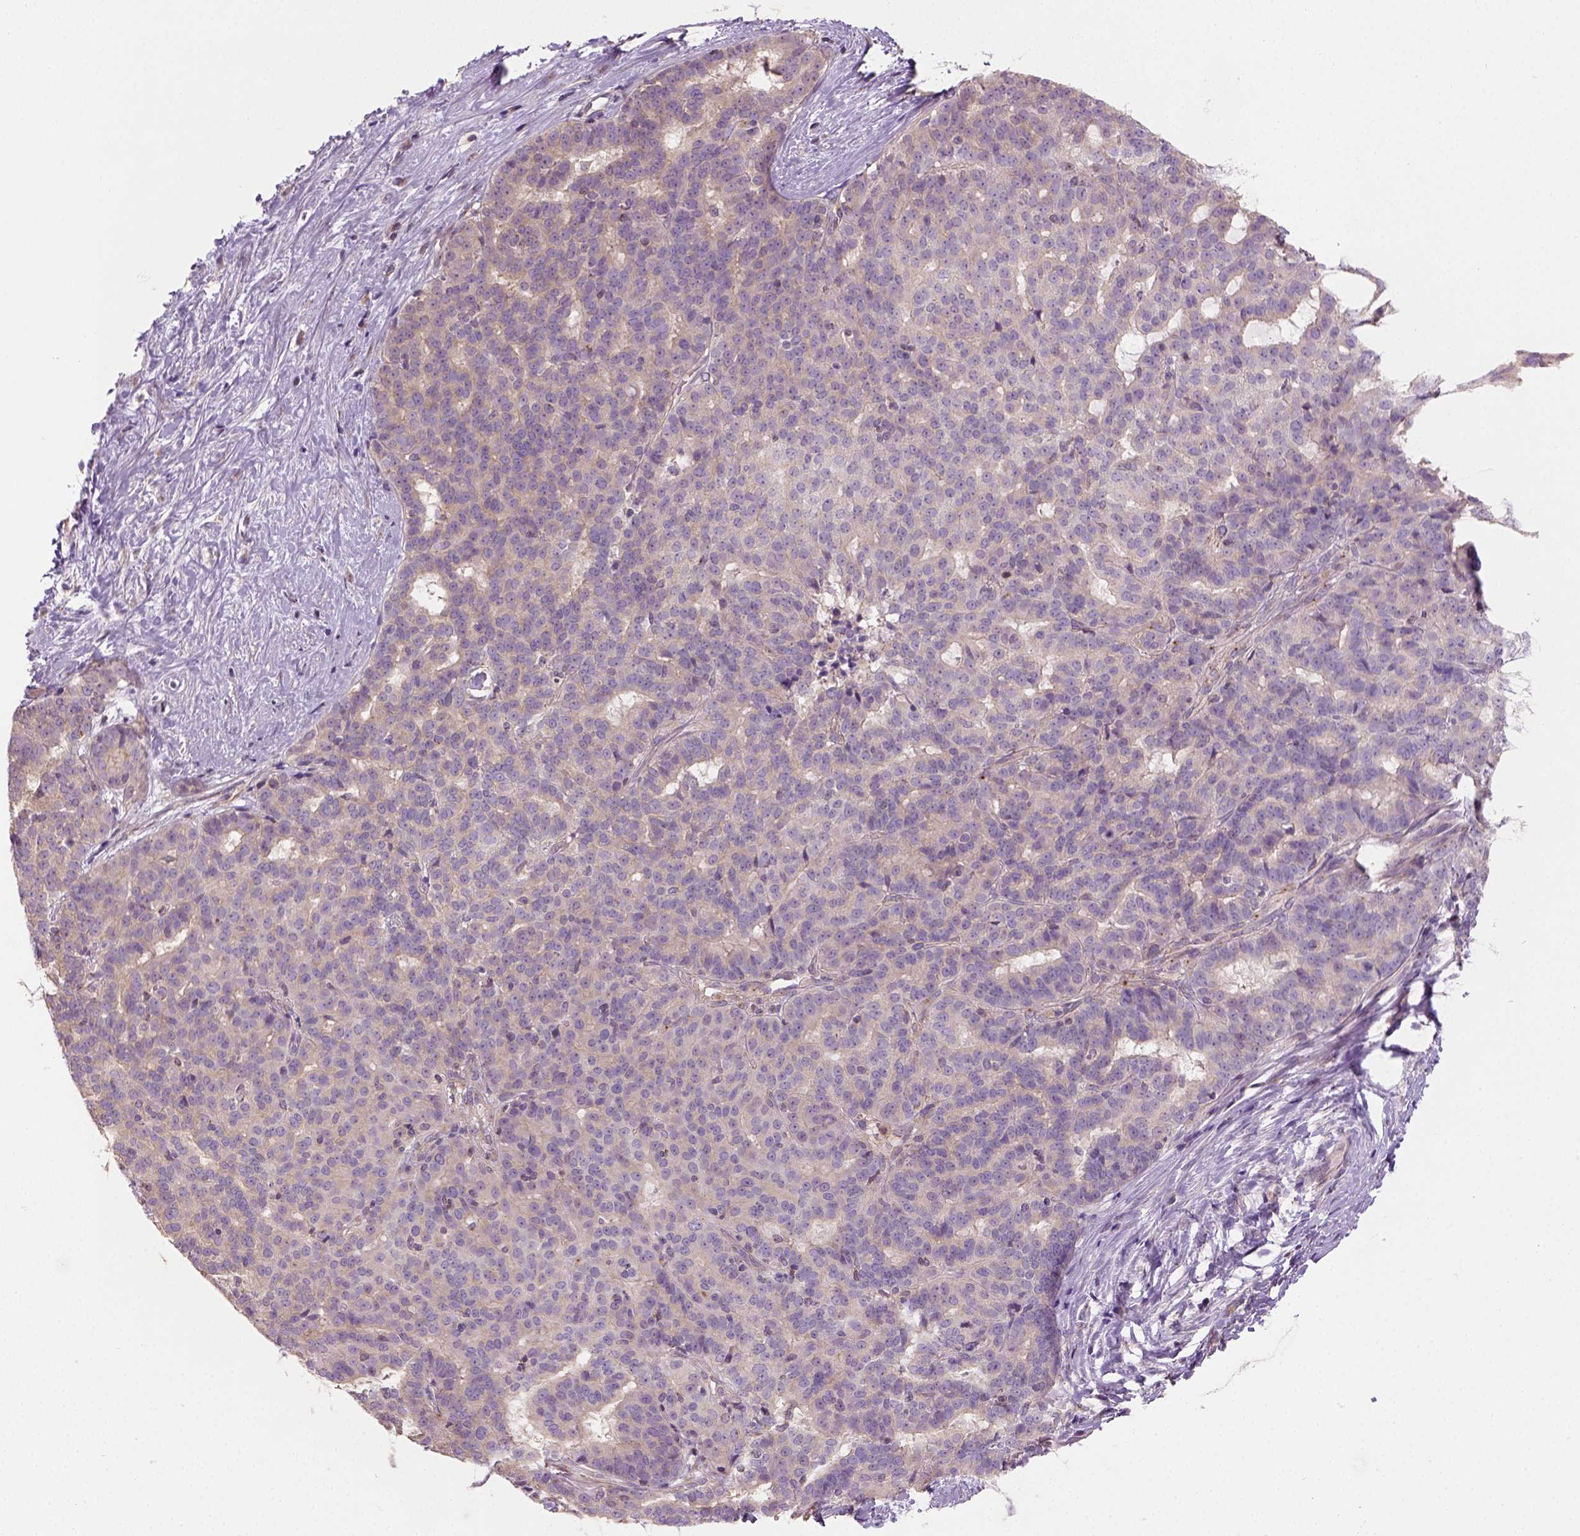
{"staining": {"intensity": "weak", "quantity": ">75%", "location": "cytoplasmic/membranous"}, "tissue": "liver cancer", "cell_type": "Tumor cells", "image_type": "cancer", "snomed": [{"axis": "morphology", "description": "Cholangiocarcinoma"}, {"axis": "topography", "description": "Liver"}], "caption": "Brown immunohistochemical staining in human liver cholangiocarcinoma displays weak cytoplasmic/membranous staining in approximately >75% of tumor cells.", "gene": "CRACR2A", "patient": {"sex": "female", "age": 47}}